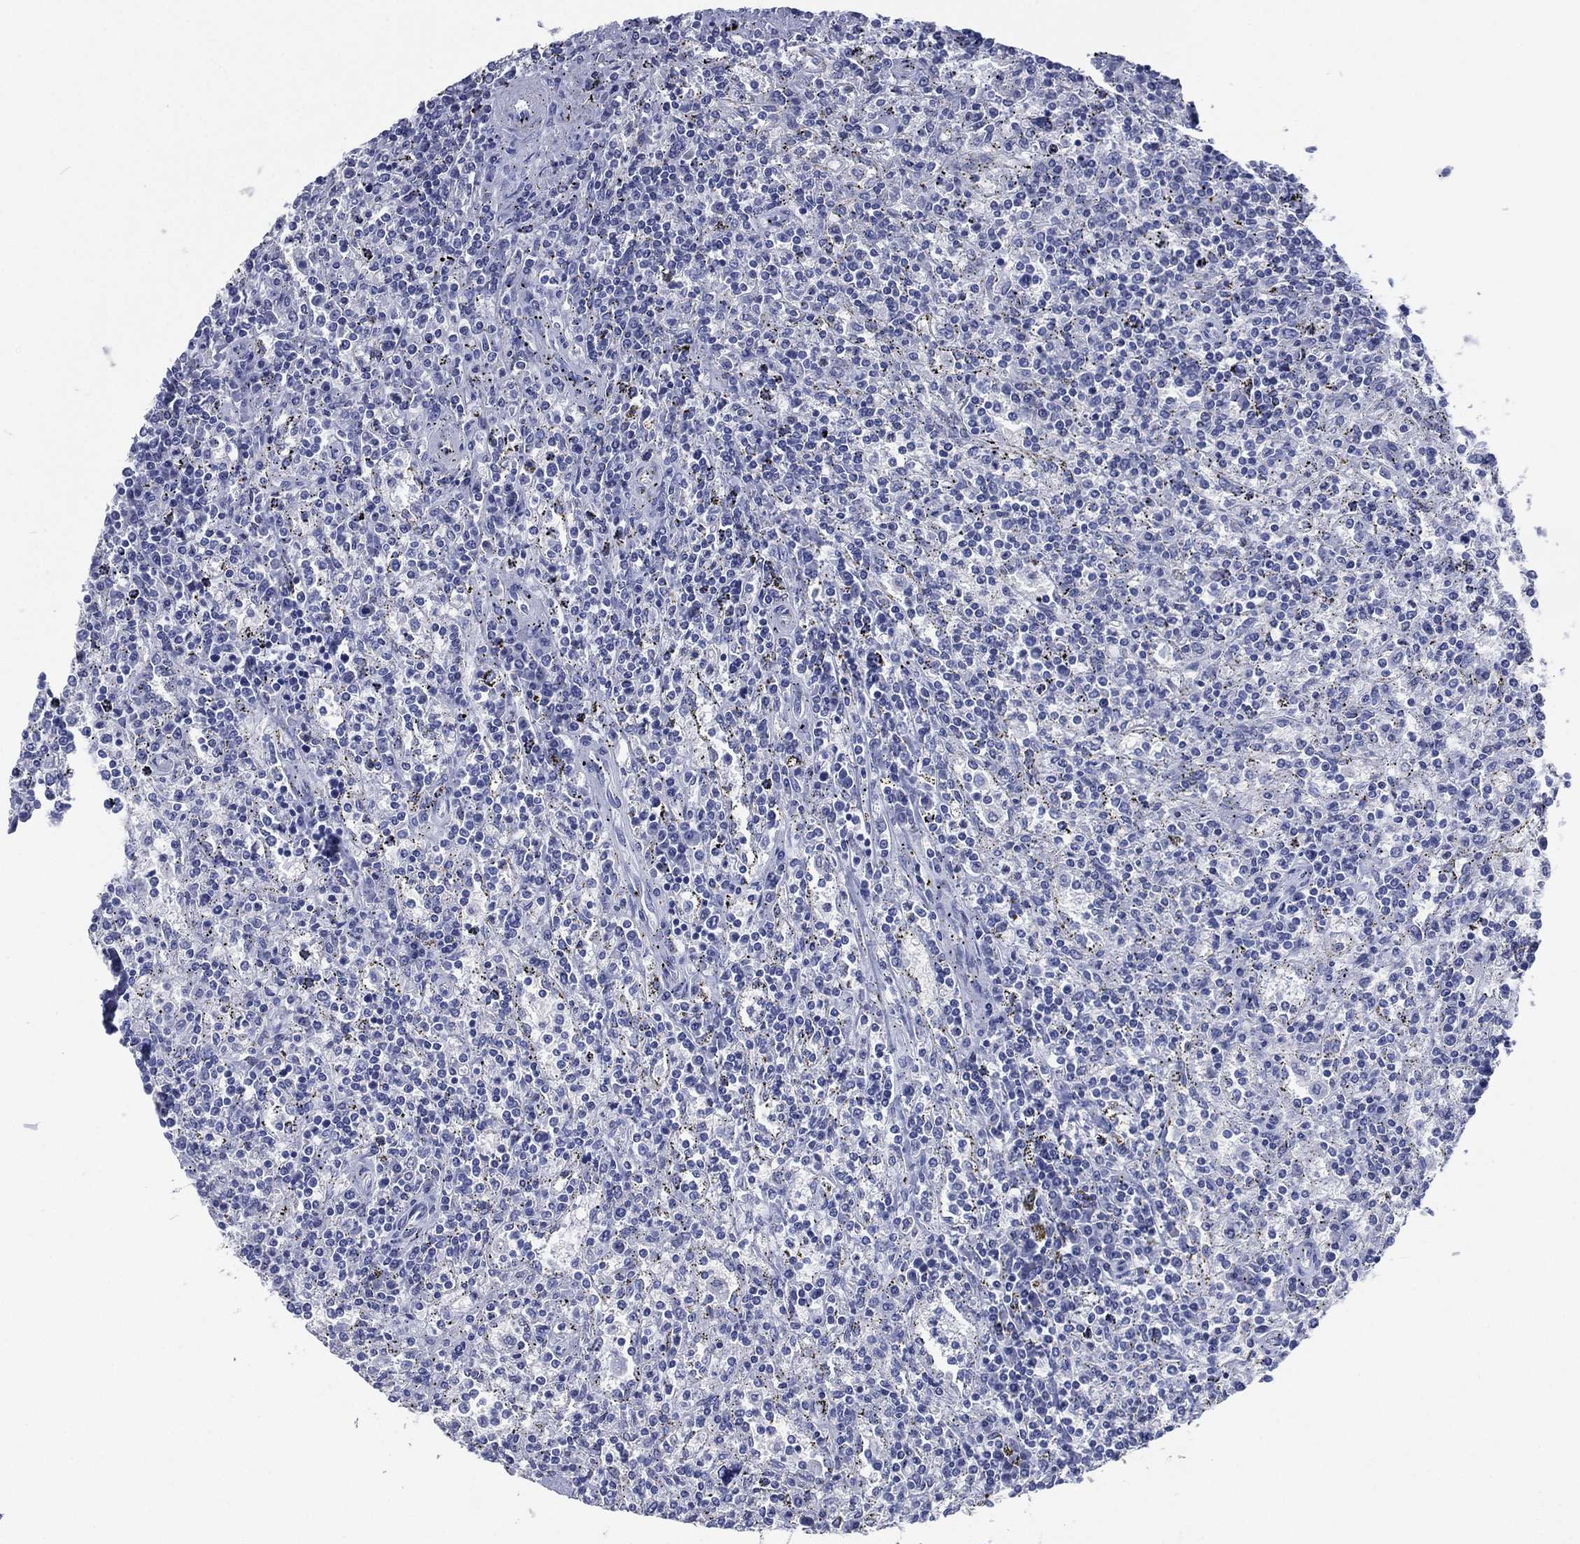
{"staining": {"intensity": "negative", "quantity": "none", "location": "none"}, "tissue": "lymphoma", "cell_type": "Tumor cells", "image_type": "cancer", "snomed": [{"axis": "morphology", "description": "Malignant lymphoma, non-Hodgkin's type, Low grade"}, {"axis": "topography", "description": "Spleen"}], "caption": "Immunohistochemistry (IHC) photomicrograph of malignant lymphoma, non-Hodgkin's type (low-grade) stained for a protein (brown), which demonstrates no staining in tumor cells.", "gene": "TMEM247", "patient": {"sex": "male", "age": 62}}